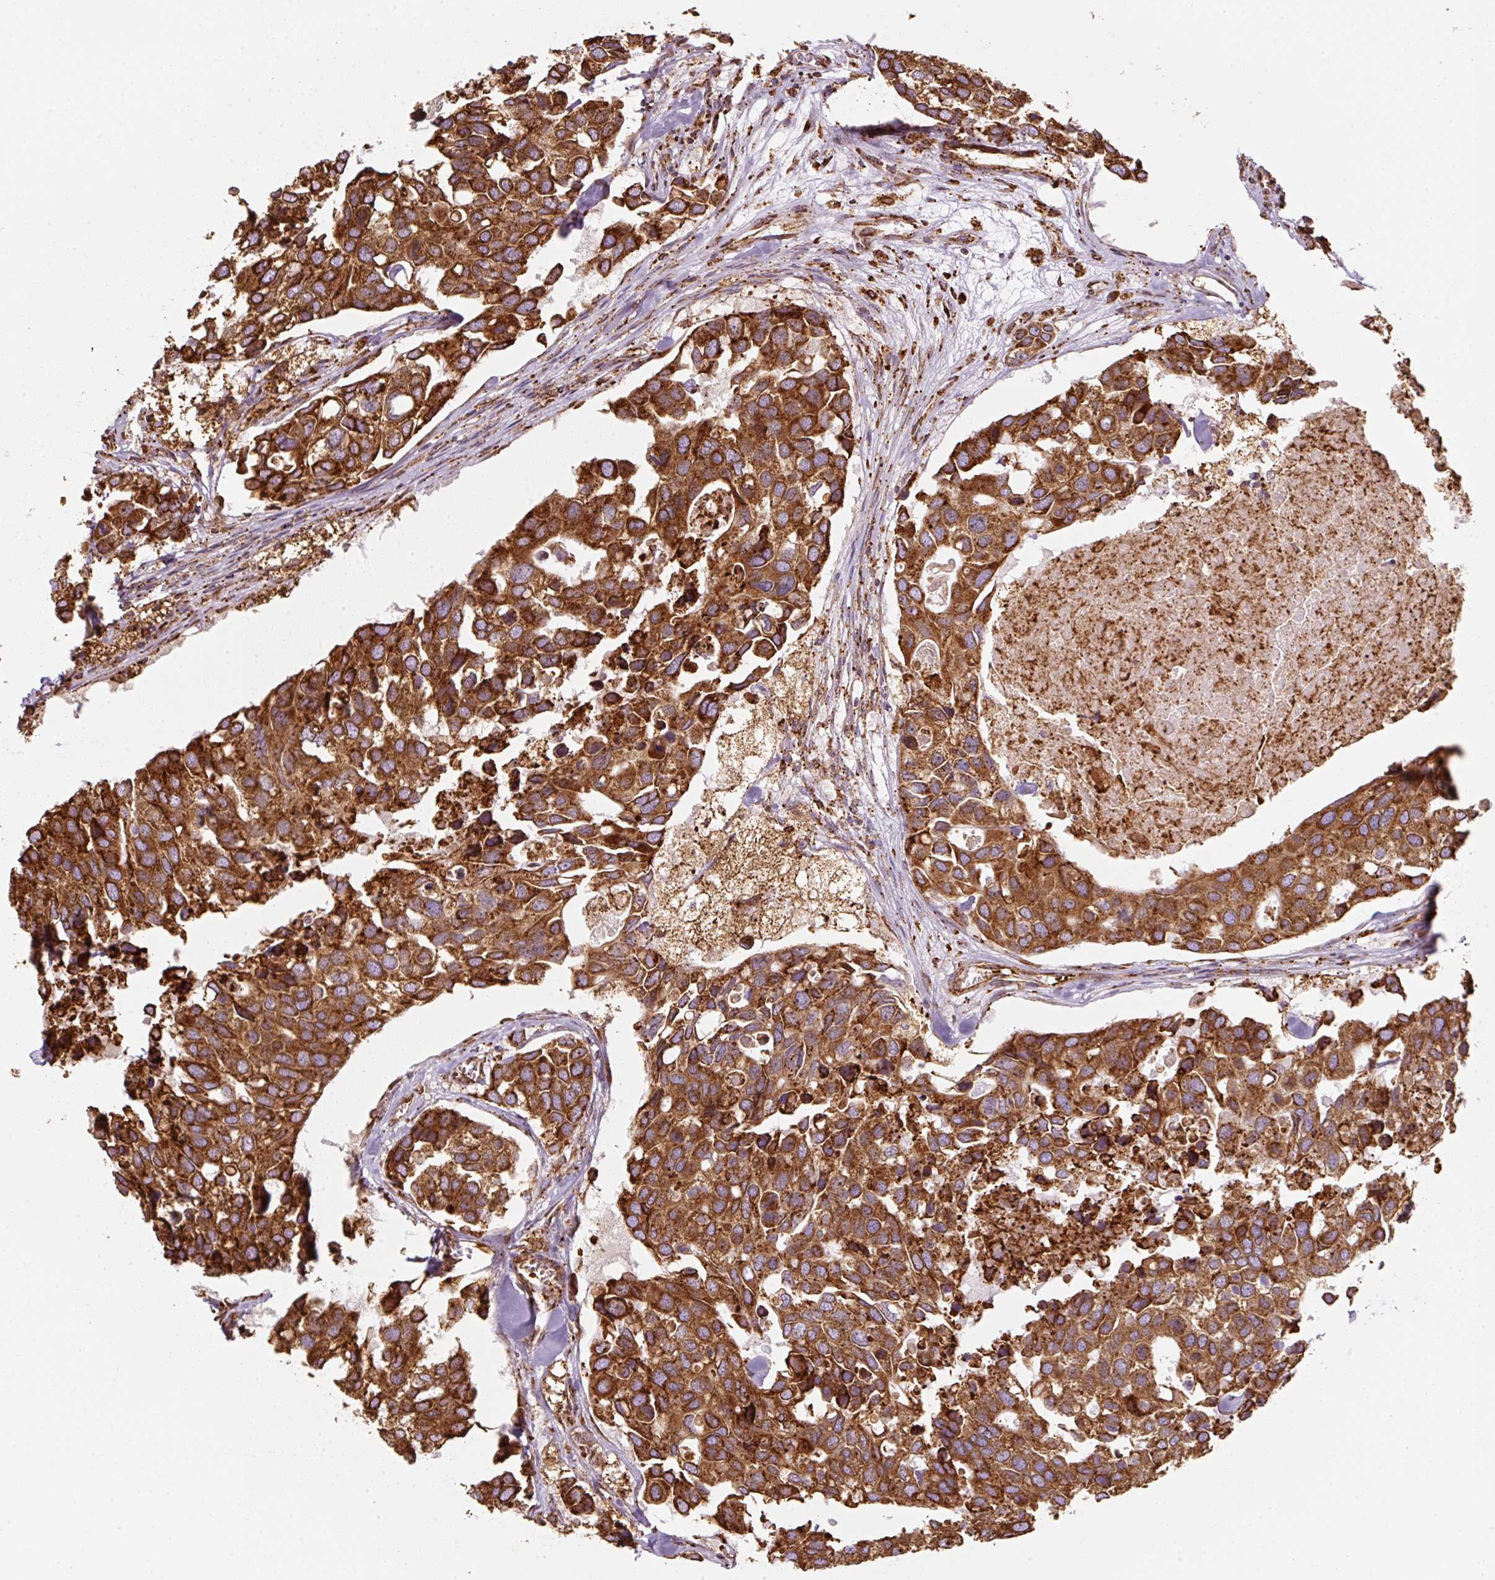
{"staining": {"intensity": "strong", "quantity": ">75%", "location": "cytoplasmic/membranous"}, "tissue": "breast cancer", "cell_type": "Tumor cells", "image_type": "cancer", "snomed": [{"axis": "morphology", "description": "Duct carcinoma"}, {"axis": "topography", "description": "Breast"}], "caption": "Breast cancer stained for a protein (brown) exhibits strong cytoplasmic/membranous positive staining in approximately >75% of tumor cells.", "gene": "PRKCSH", "patient": {"sex": "female", "age": 83}}